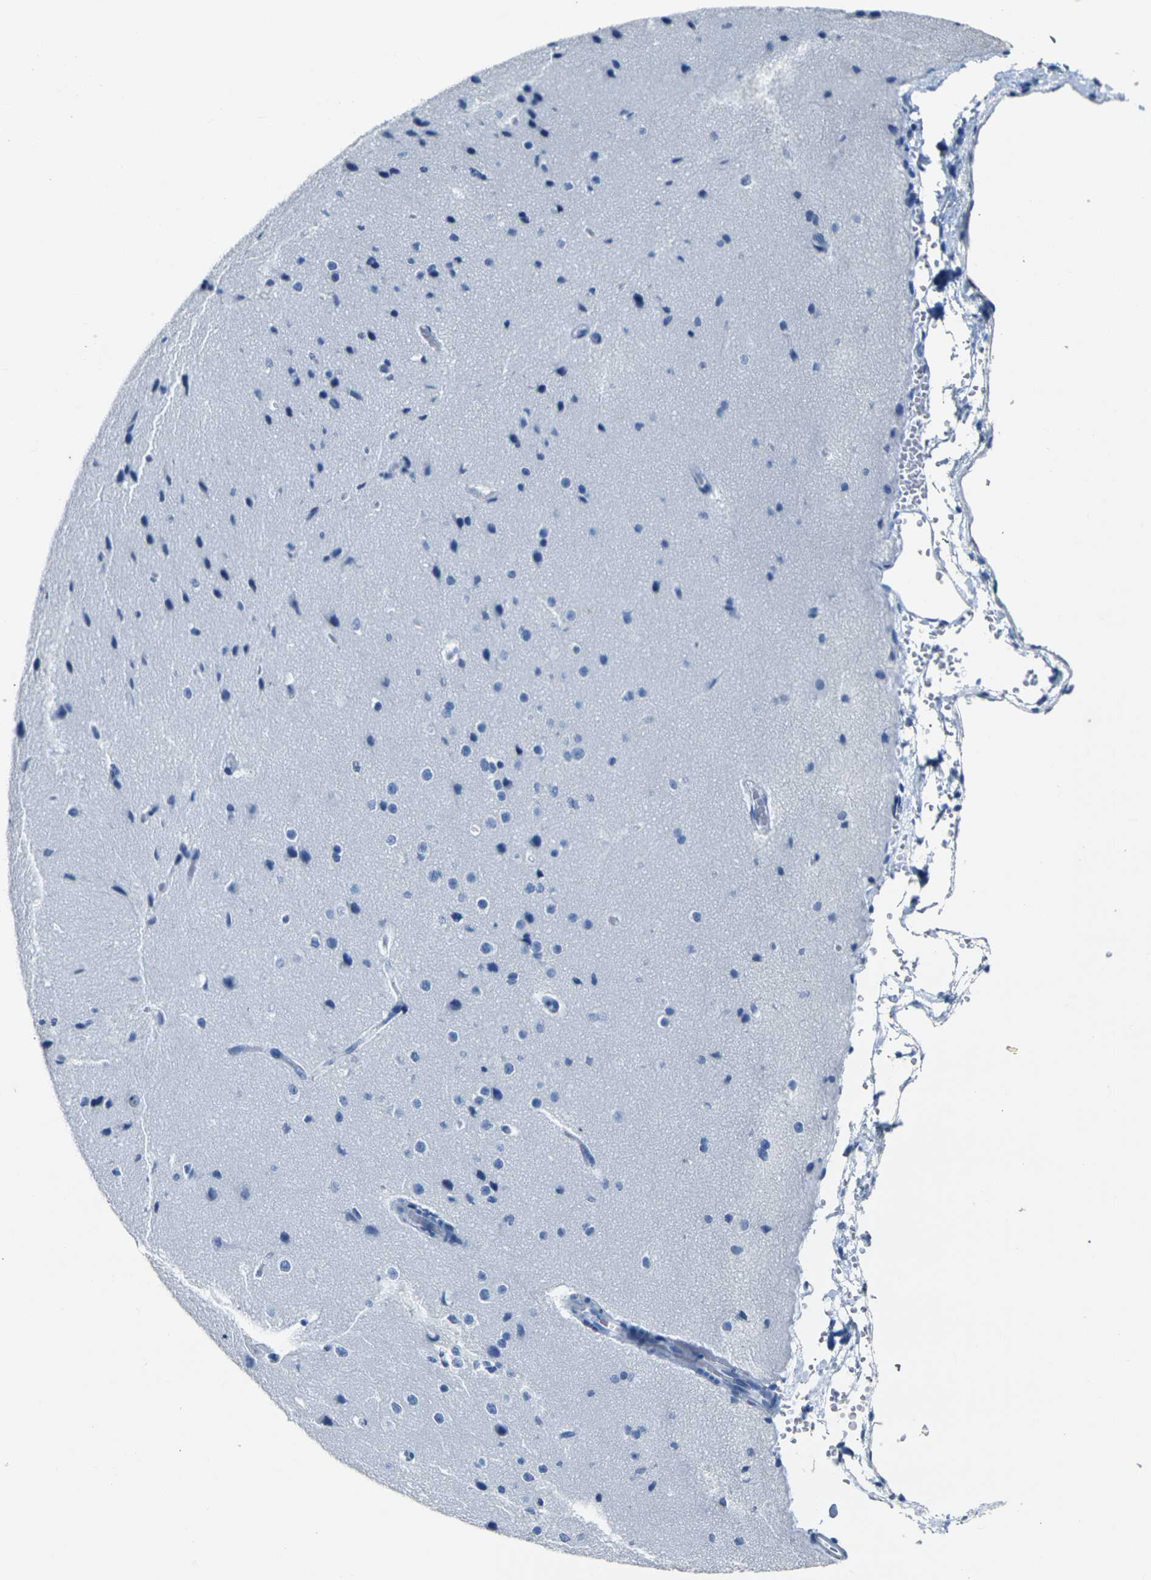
{"staining": {"intensity": "negative", "quantity": "none", "location": "none"}, "tissue": "cerebral cortex", "cell_type": "Endothelial cells", "image_type": "normal", "snomed": [{"axis": "morphology", "description": "Normal tissue, NOS"}, {"axis": "morphology", "description": "Developmental malformation"}, {"axis": "topography", "description": "Cerebral cortex"}], "caption": "DAB immunohistochemical staining of normal human cerebral cortex demonstrates no significant positivity in endothelial cells.", "gene": "CLDN7", "patient": {"sex": "female", "age": 30}}